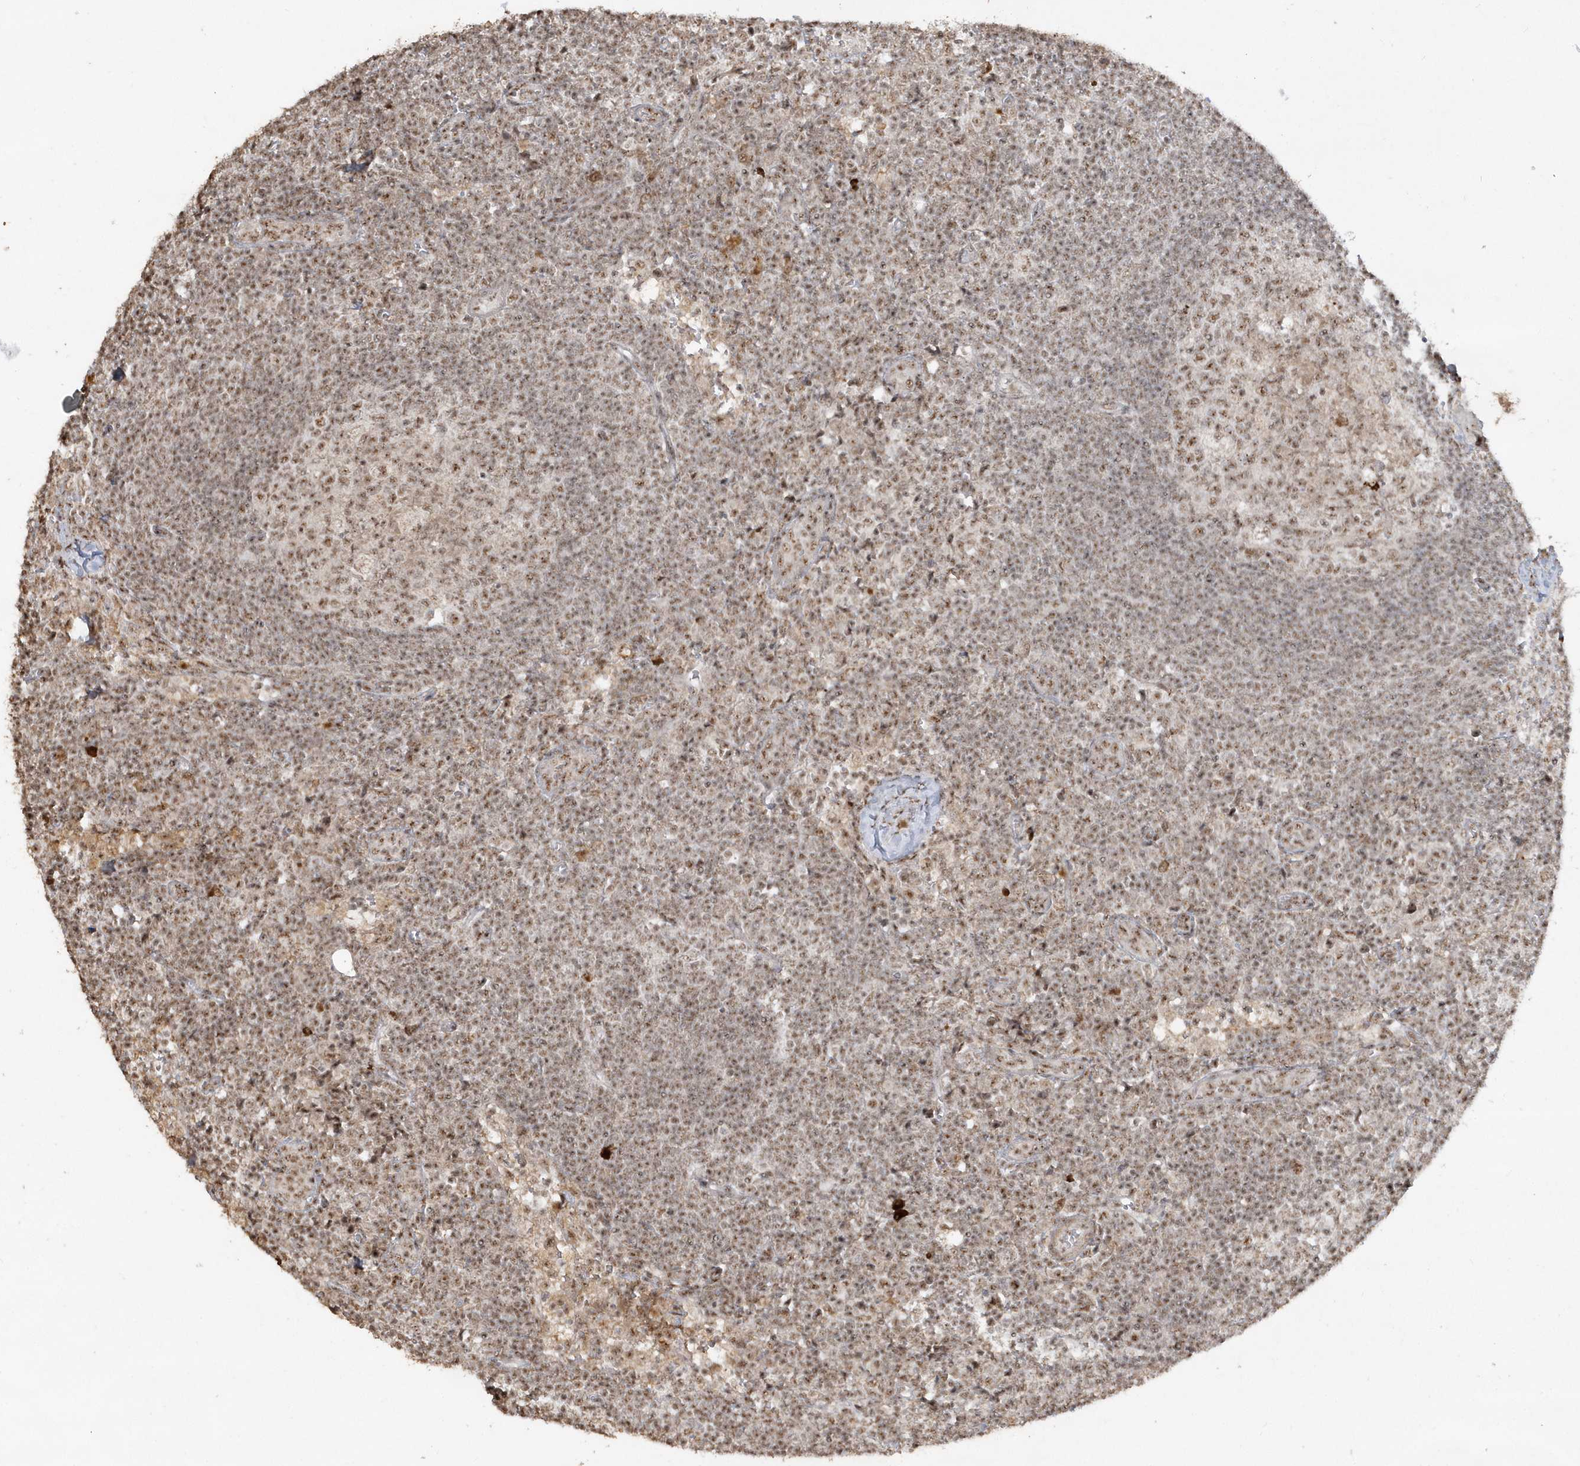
{"staining": {"intensity": "moderate", "quantity": ">75%", "location": "nuclear"}, "tissue": "lymph node", "cell_type": "Germinal center cells", "image_type": "normal", "snomed": [{"axis": "morphology", "description": "Normal tissue, NOS"}, {"axis": "morphology", "description": "Squamous cell carcinoma, metastatic, NOS"}, {"axis": "topography", "description": "Lymph node"}], "caption": "Brown immunohistochemical staining in normal human lymph node demonstrates moderate nuclear expression in about >75% of germinal center cells. (IHC, brightfield microscopy, high magnification).", "gene": "POLR3B", "patient": {"sex": "male", "age": 73}}